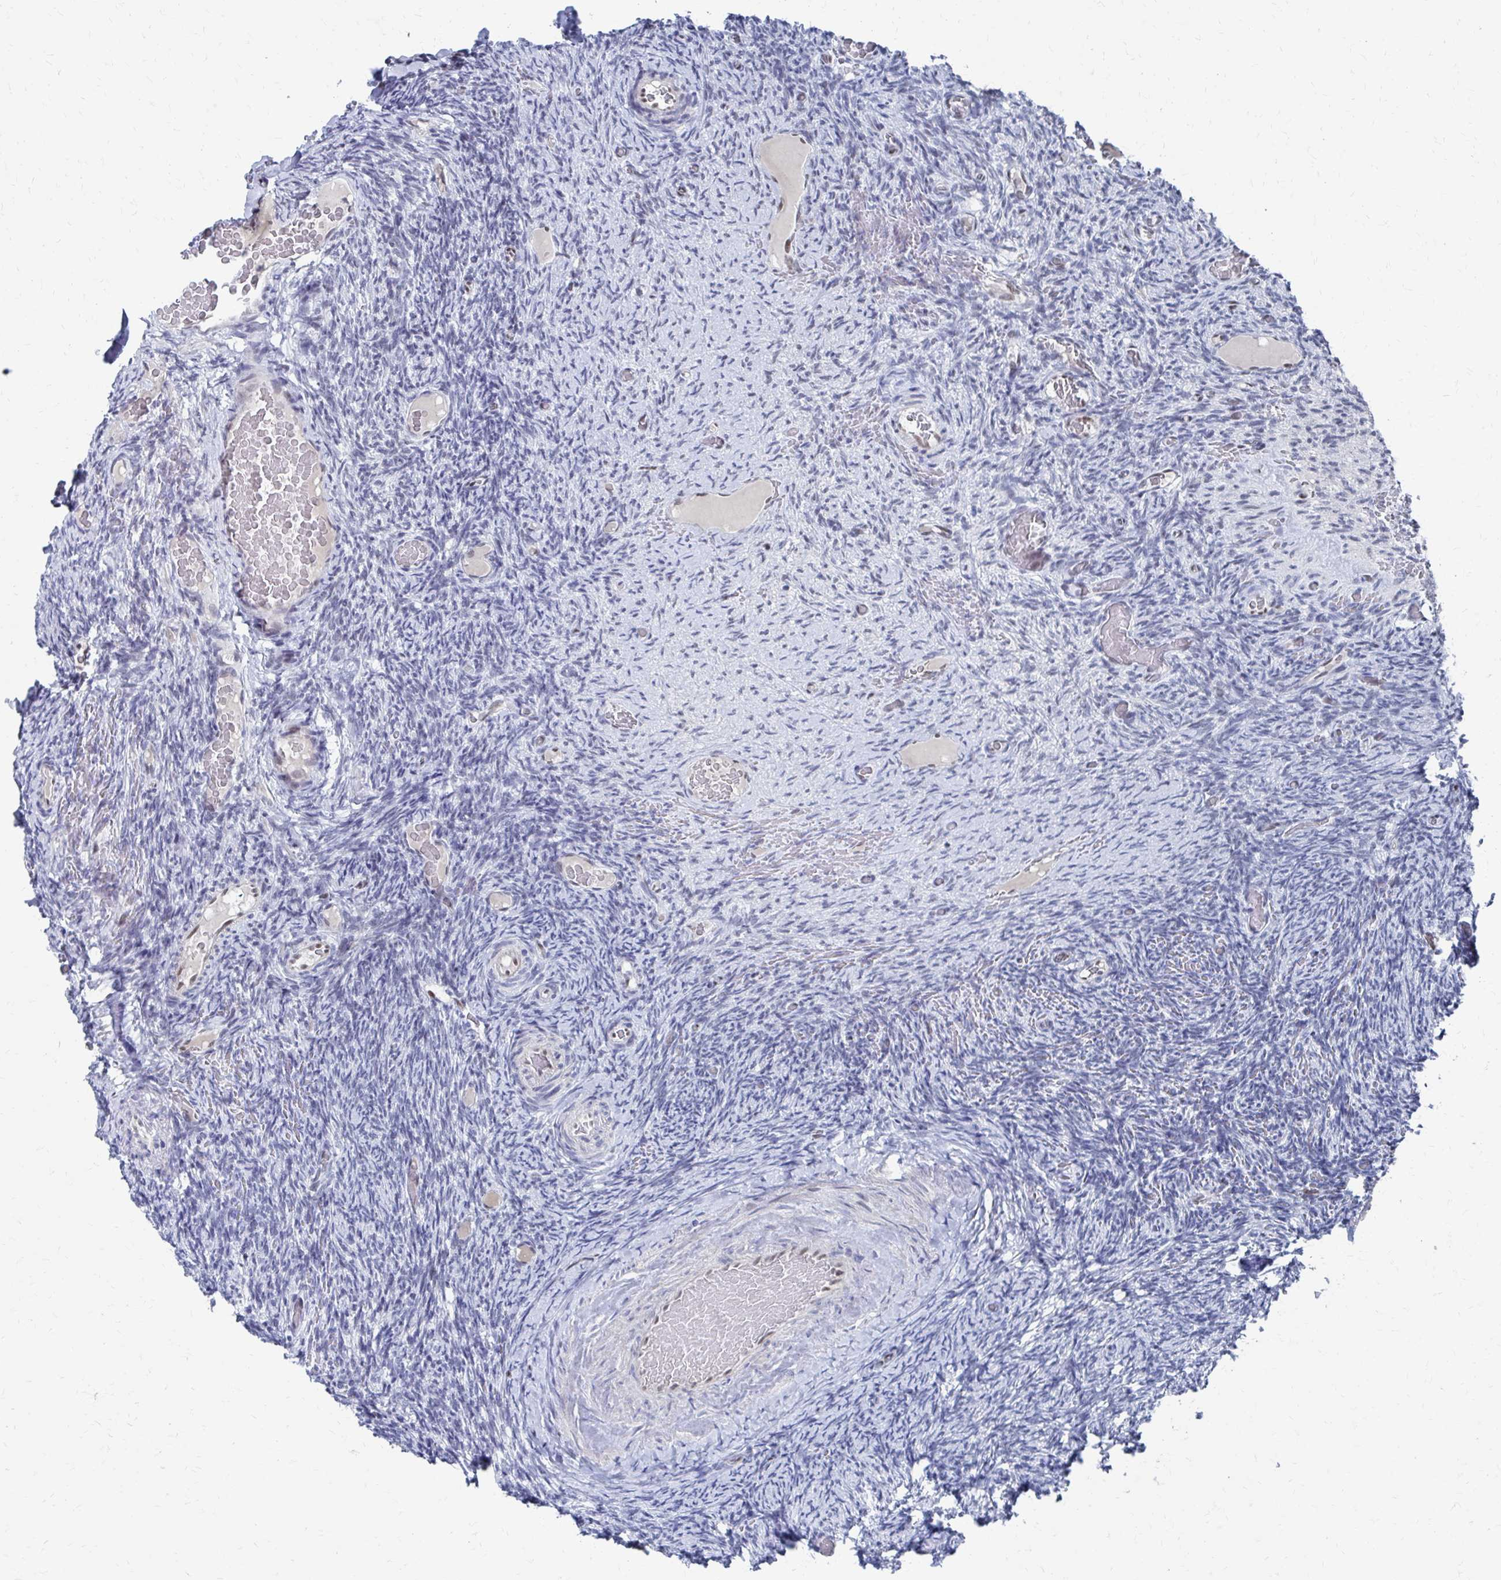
{"staining": {"intensity": "negative", "quantity": "none", "location": "none"}, "tissue": "ovary", "cell_type": "Ovarian stroma cells", "image_type": "normal", "snomed": [{"axis": "morphology", "description": "Normal tissue, NOS"}, {"axis": "topography", "description": "Ovary"}], "caption": "Ovarian stroma cells are negative for brown protein staining in unremarkable ovary. Nuclei are stained in blue.", "gene": "CDIN1", "patient": {"sex": "female", "age": 34}}